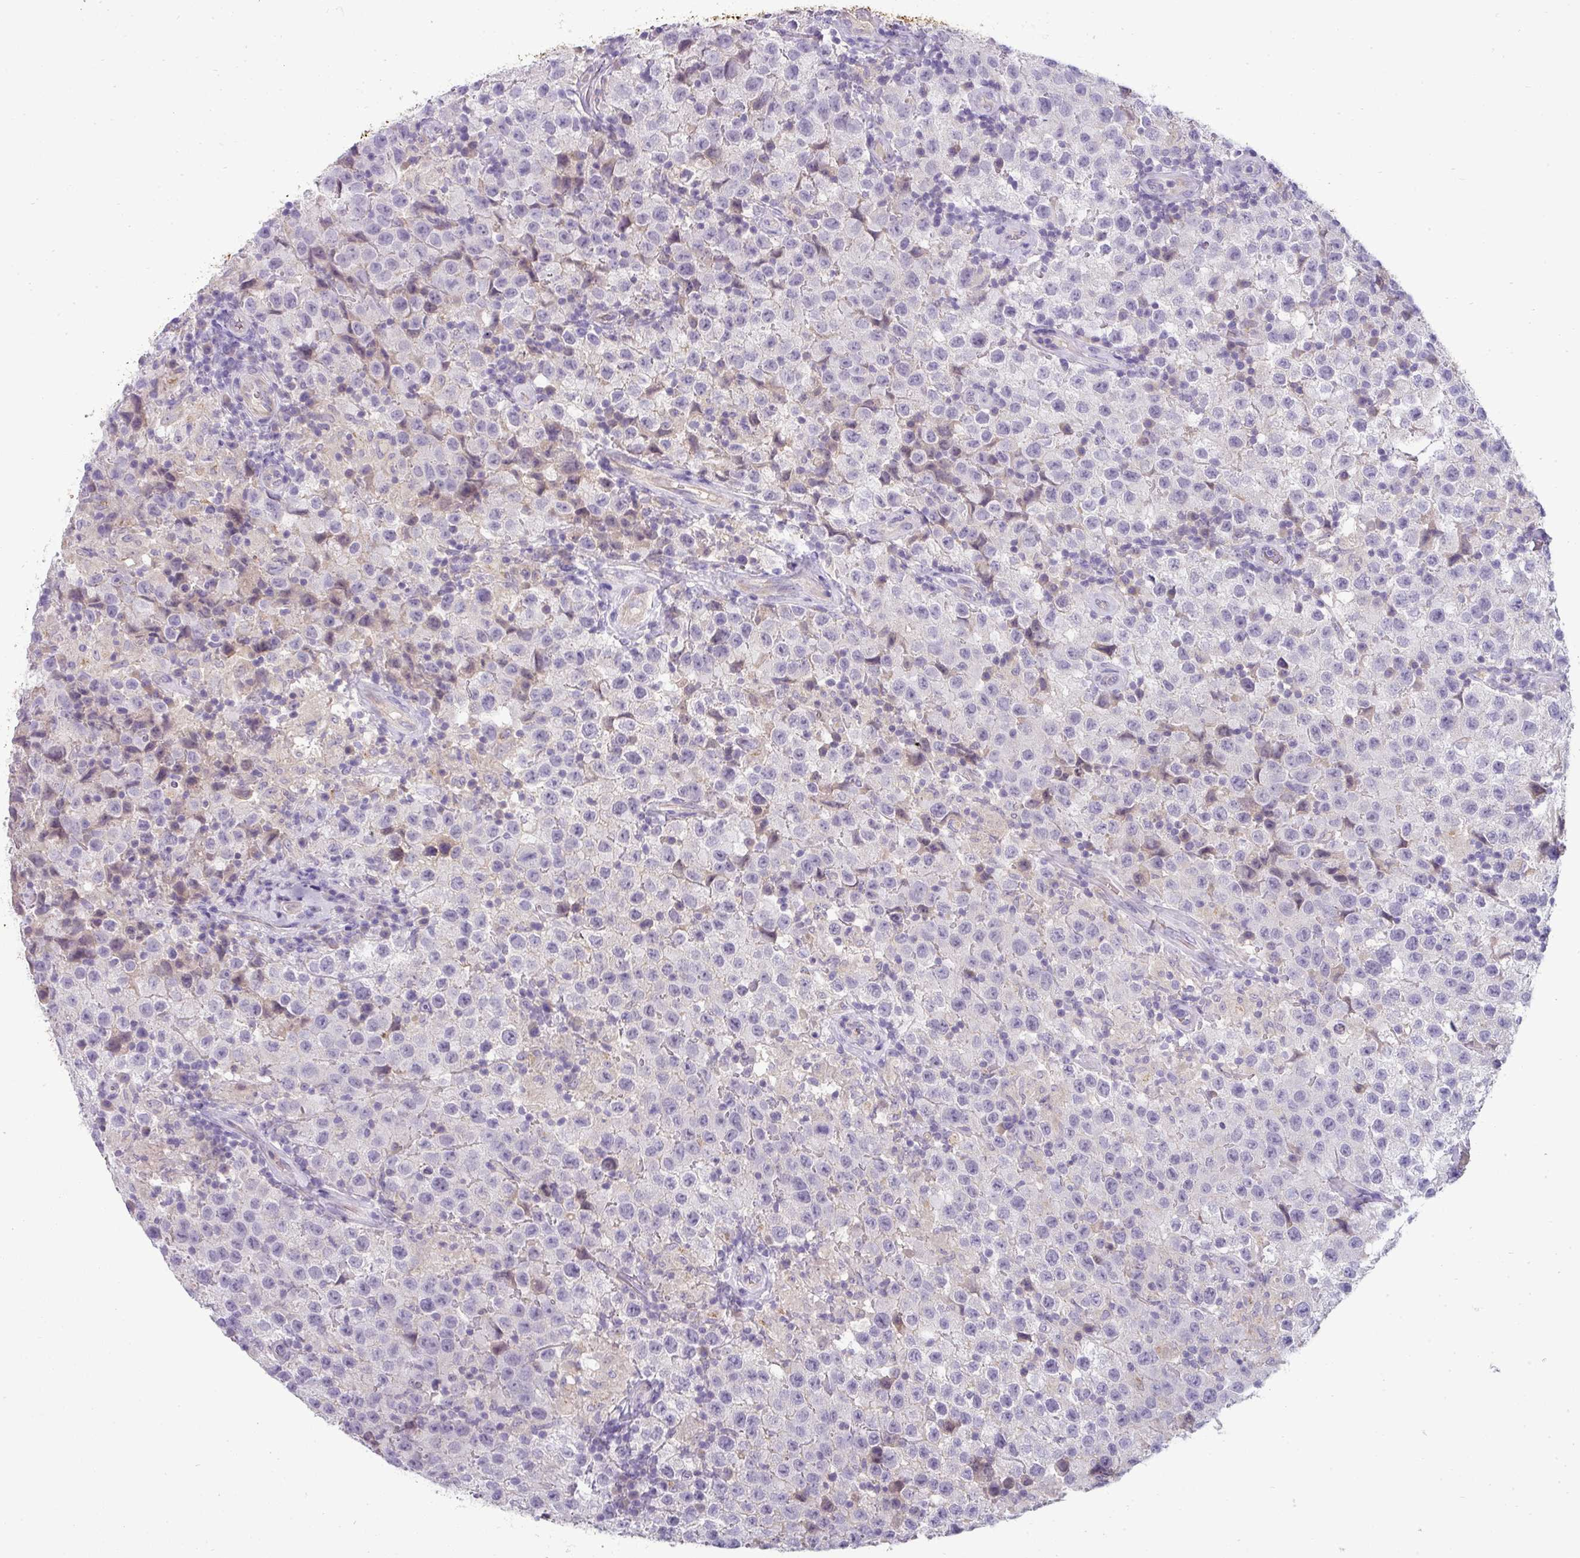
{"staining": {"intensity": "negative", "quantity": "none", "location": "none"}, "tissue": "testis cancer", "cell_type": "Tumor cells", "image_type": "cancer", "snomed": [{"axis": "morphology", "description": "Seminoma, NOS"}, {"axis": "morphology", "description": "Carcinoma, Embryonal, NOS"}, {"axis": "topography", "description": "Testis"}], "caption": "High power microscopy micrograph of an immunohistochemistry micrograph of testis seminoma, revealing no significant staining in tumor cells. Brightfield microscopy of IHC stained with DAB (brown) and hematoxylin (blue), captured at high magnification.", "gene": "ASXL3", "patient": {"sex": "male", "age": 41}}